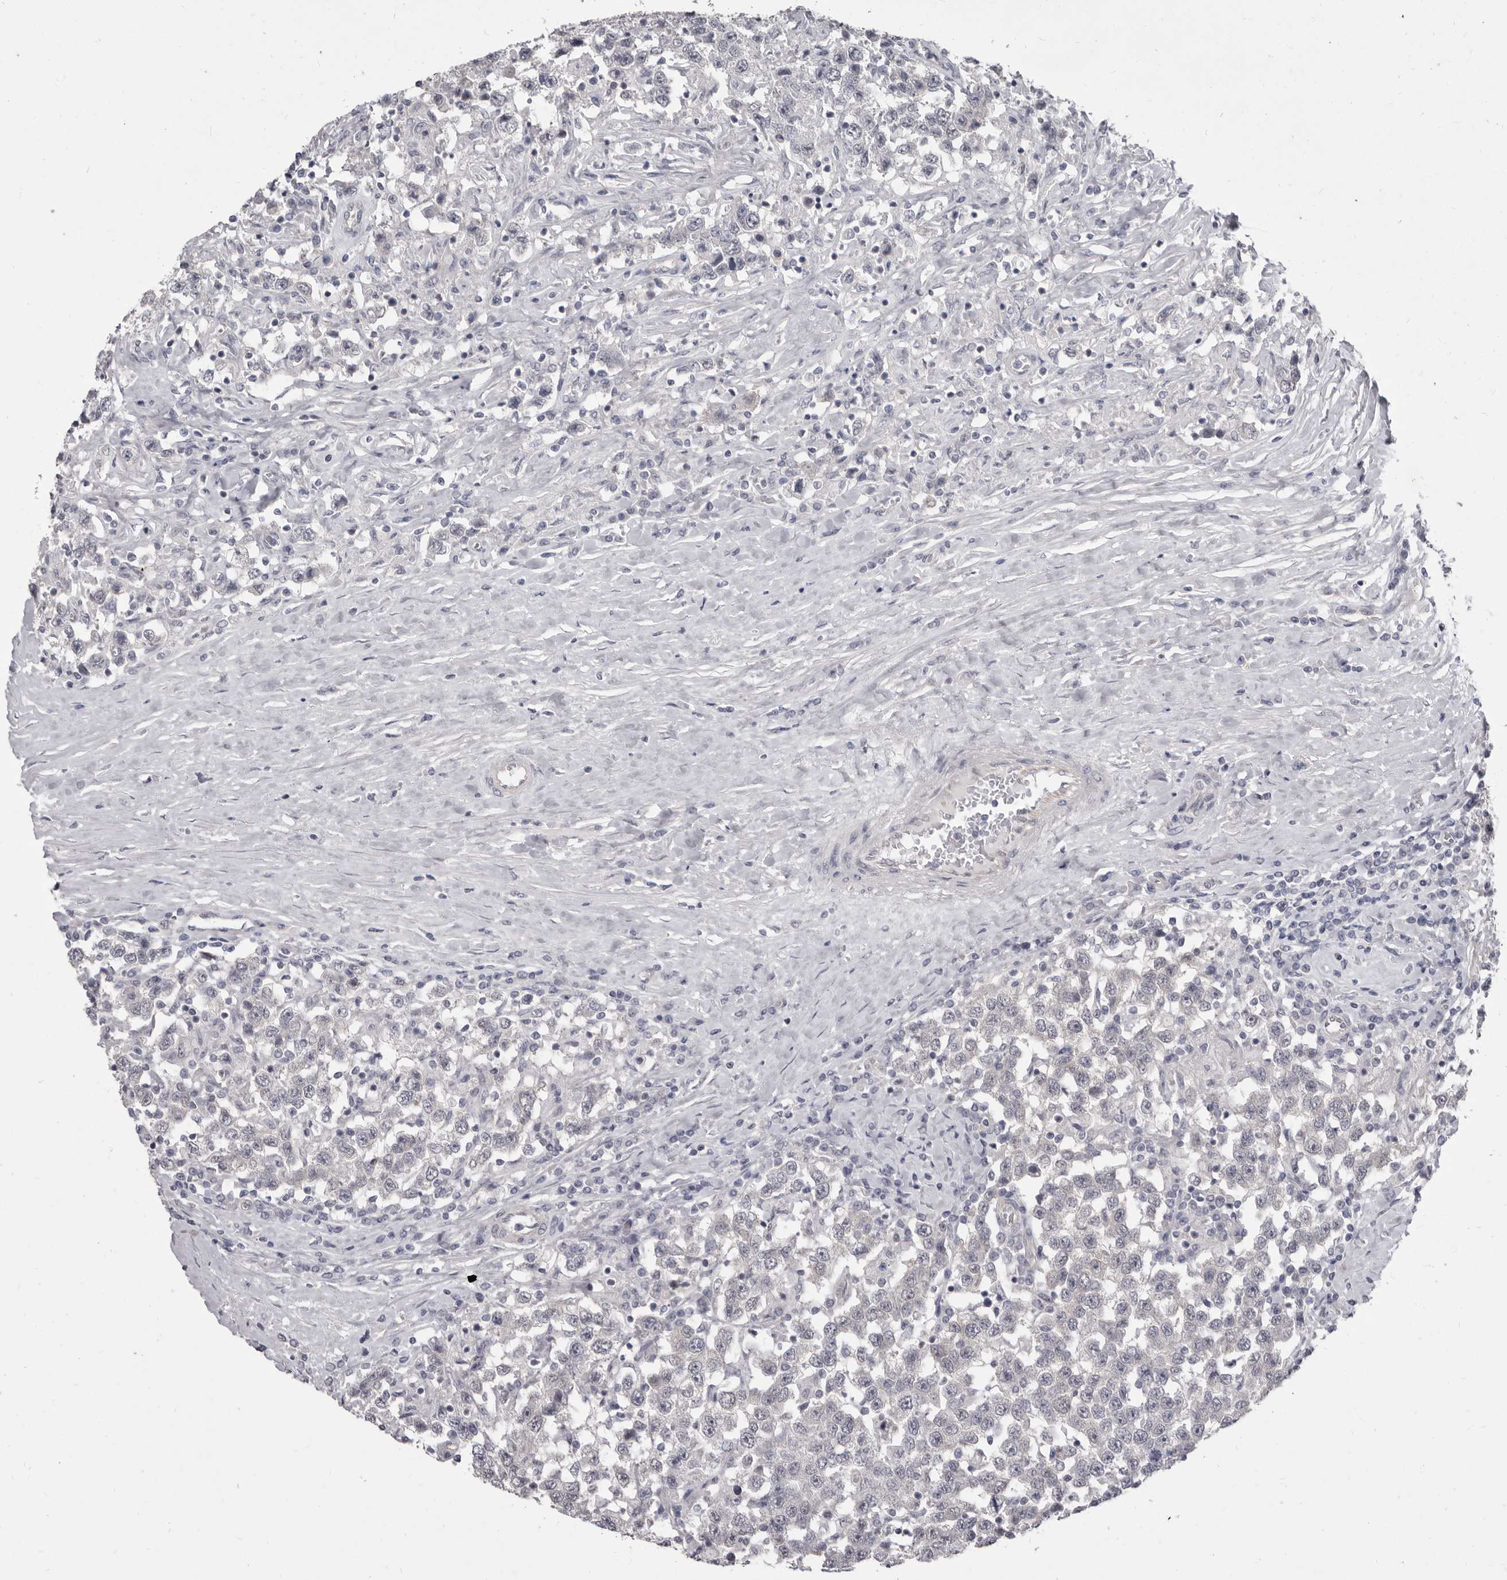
{"staining": {"intensity": "negative", "quantity": "none", "location": "none"}, "tissue": "testis cancer", "cell_type": "Tumor cells", "image_type": "cancer", "snomed": [{"axis": "morphology", "description": "Seminoma, NOS"}, {"axis": "topography", "description": "Testis"}], "caption": "Immunohistochemistry histopathology image of neoplastic tissue: human seminoma (testis) stained with DAB displays no significant protein staining in tumor cells.", "gene": "GSK3B", "patient": {"sex": "male", "age": 41}}